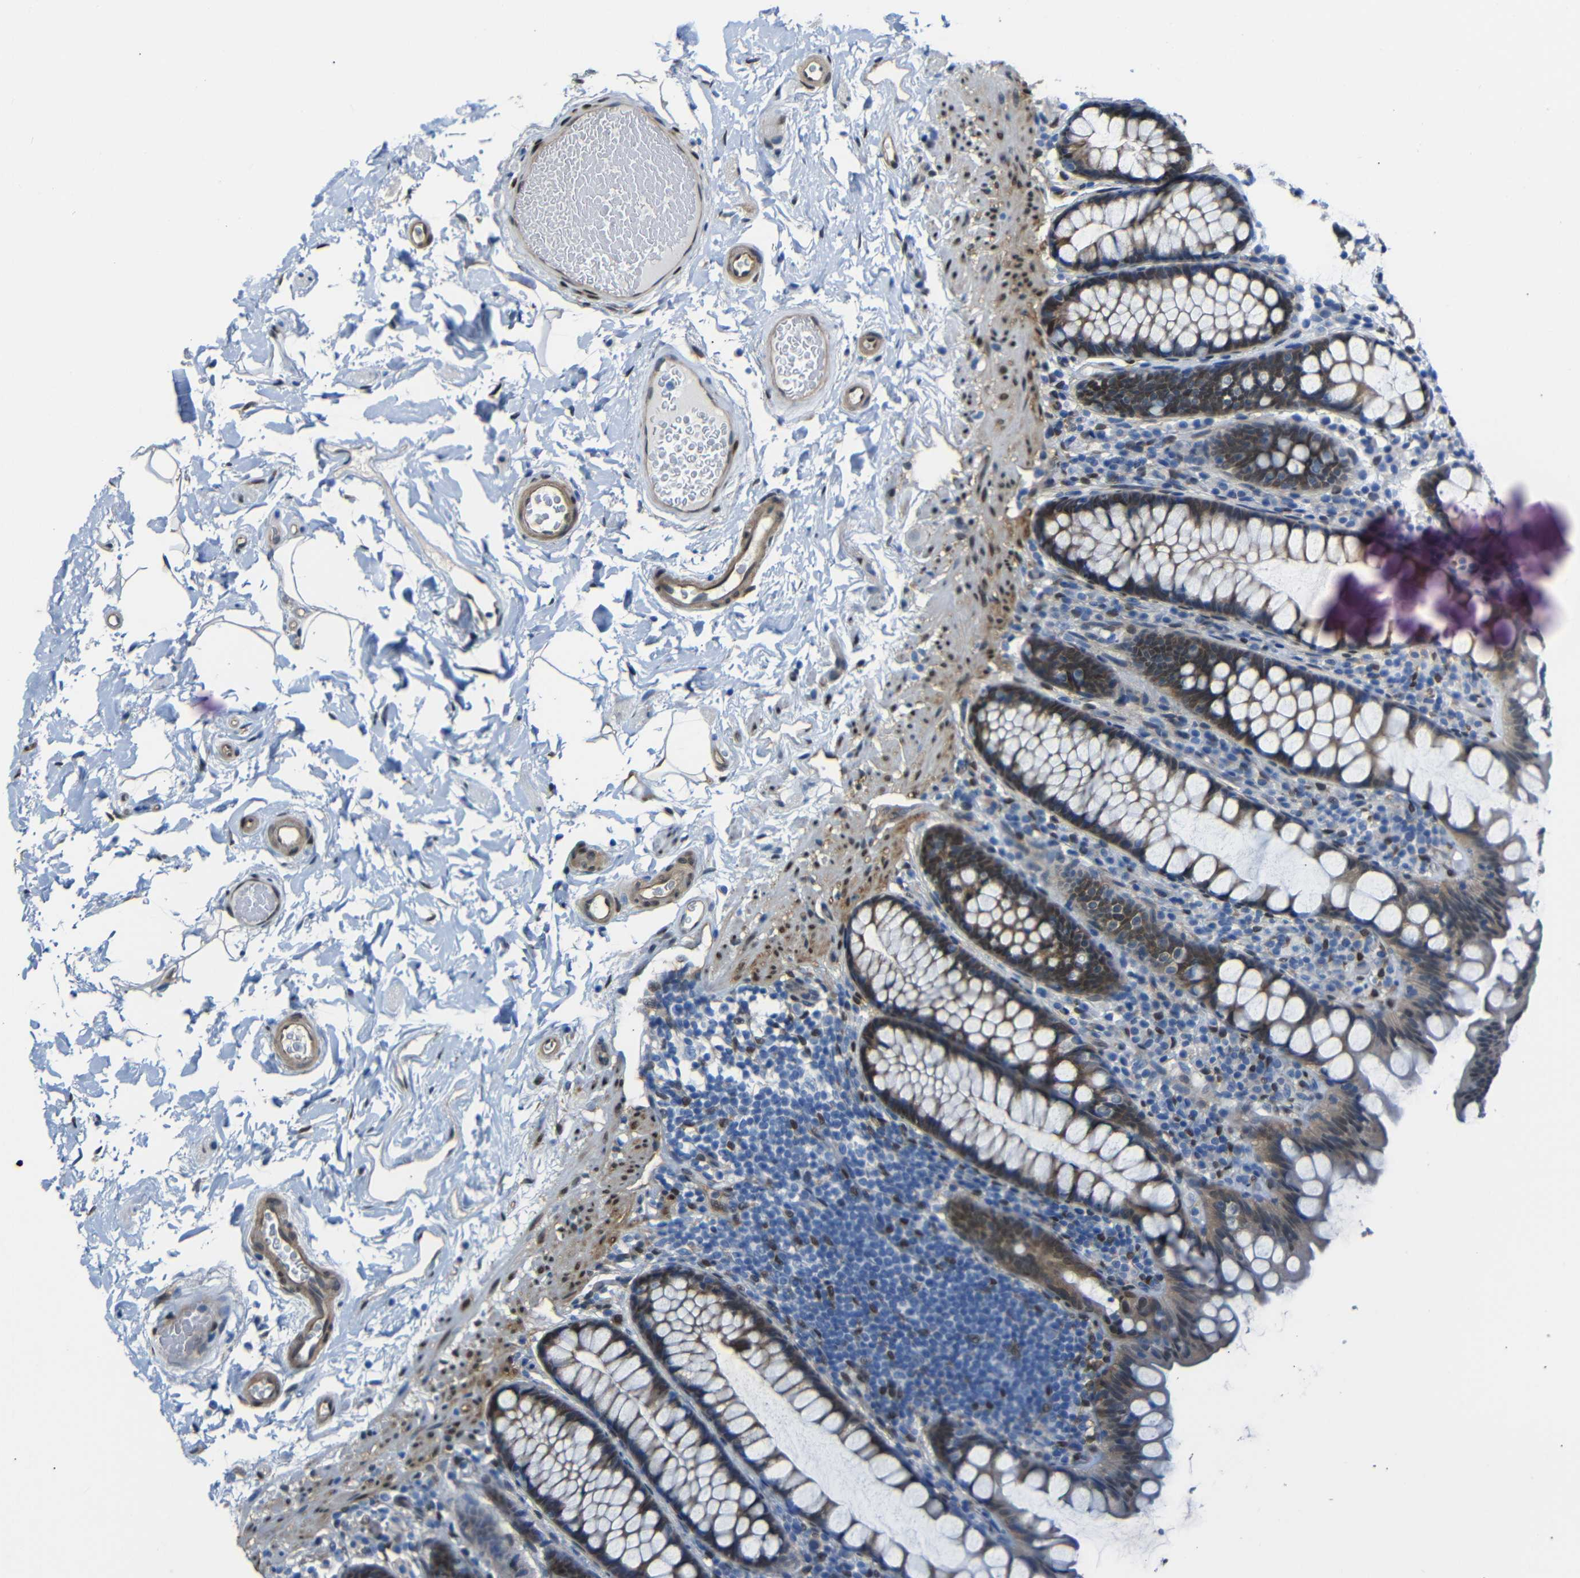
{"staining": {"intensity": "moderate", "quantity": "25%-75%", "location": "cytoplasmic/membranous"}, "tissue": "colon", "cell_type": "Endothelial cells", "image_type": "normal", "snomed": [{"axis": "morphology", "description": "Normal tissue, NOS"}, {"axis": "topography", "description": "Colon"}], "caption": "This is an image of immunohistochemistry staining of benign colon, which shows moderate staining in the cytoplasmic/membranous of endothelial cells.", "gene": "YAP1", "patient": {"sex": "female", "age": 80}}